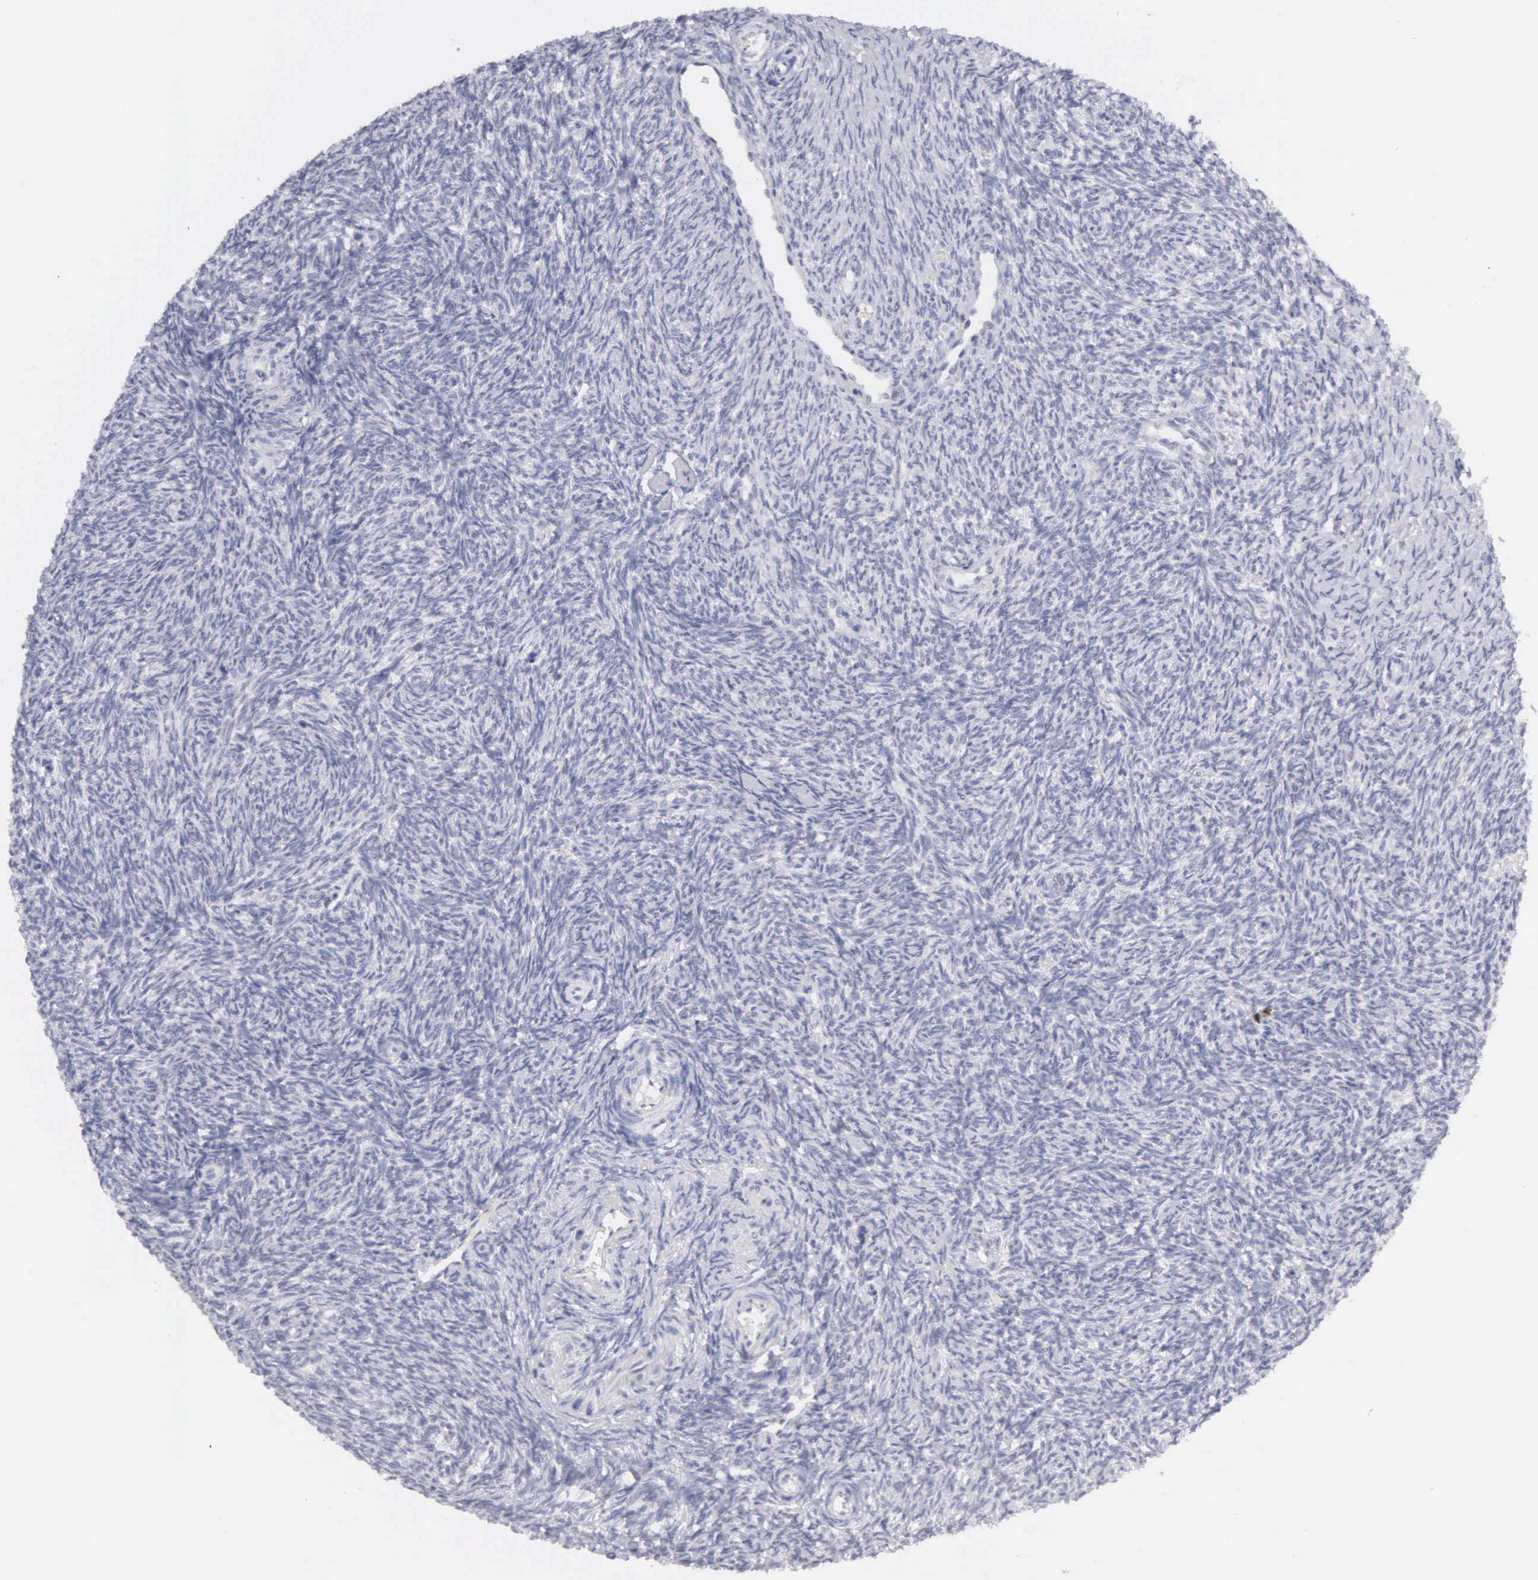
{"staining": {"intensity": "negative", "quantity": "none", "location": "none"}, "tissue": "ovary", "cell_type": "Ovarian stroma cells", "image_type": "normal", "snomed": [{"axis": "morphology", "description": "Normal tissue, NOS"}, {"axis": "topography", "description": "Ovary"}], "caption": "Immunohistochemistry (IHC) micrograph of unremarkable human ovary stained for a protein (brown), which demonstrates no positivity in ovarian stroma cells.", "gene": "MNAT1", "patient": {"sex": "female", "age": 32}}